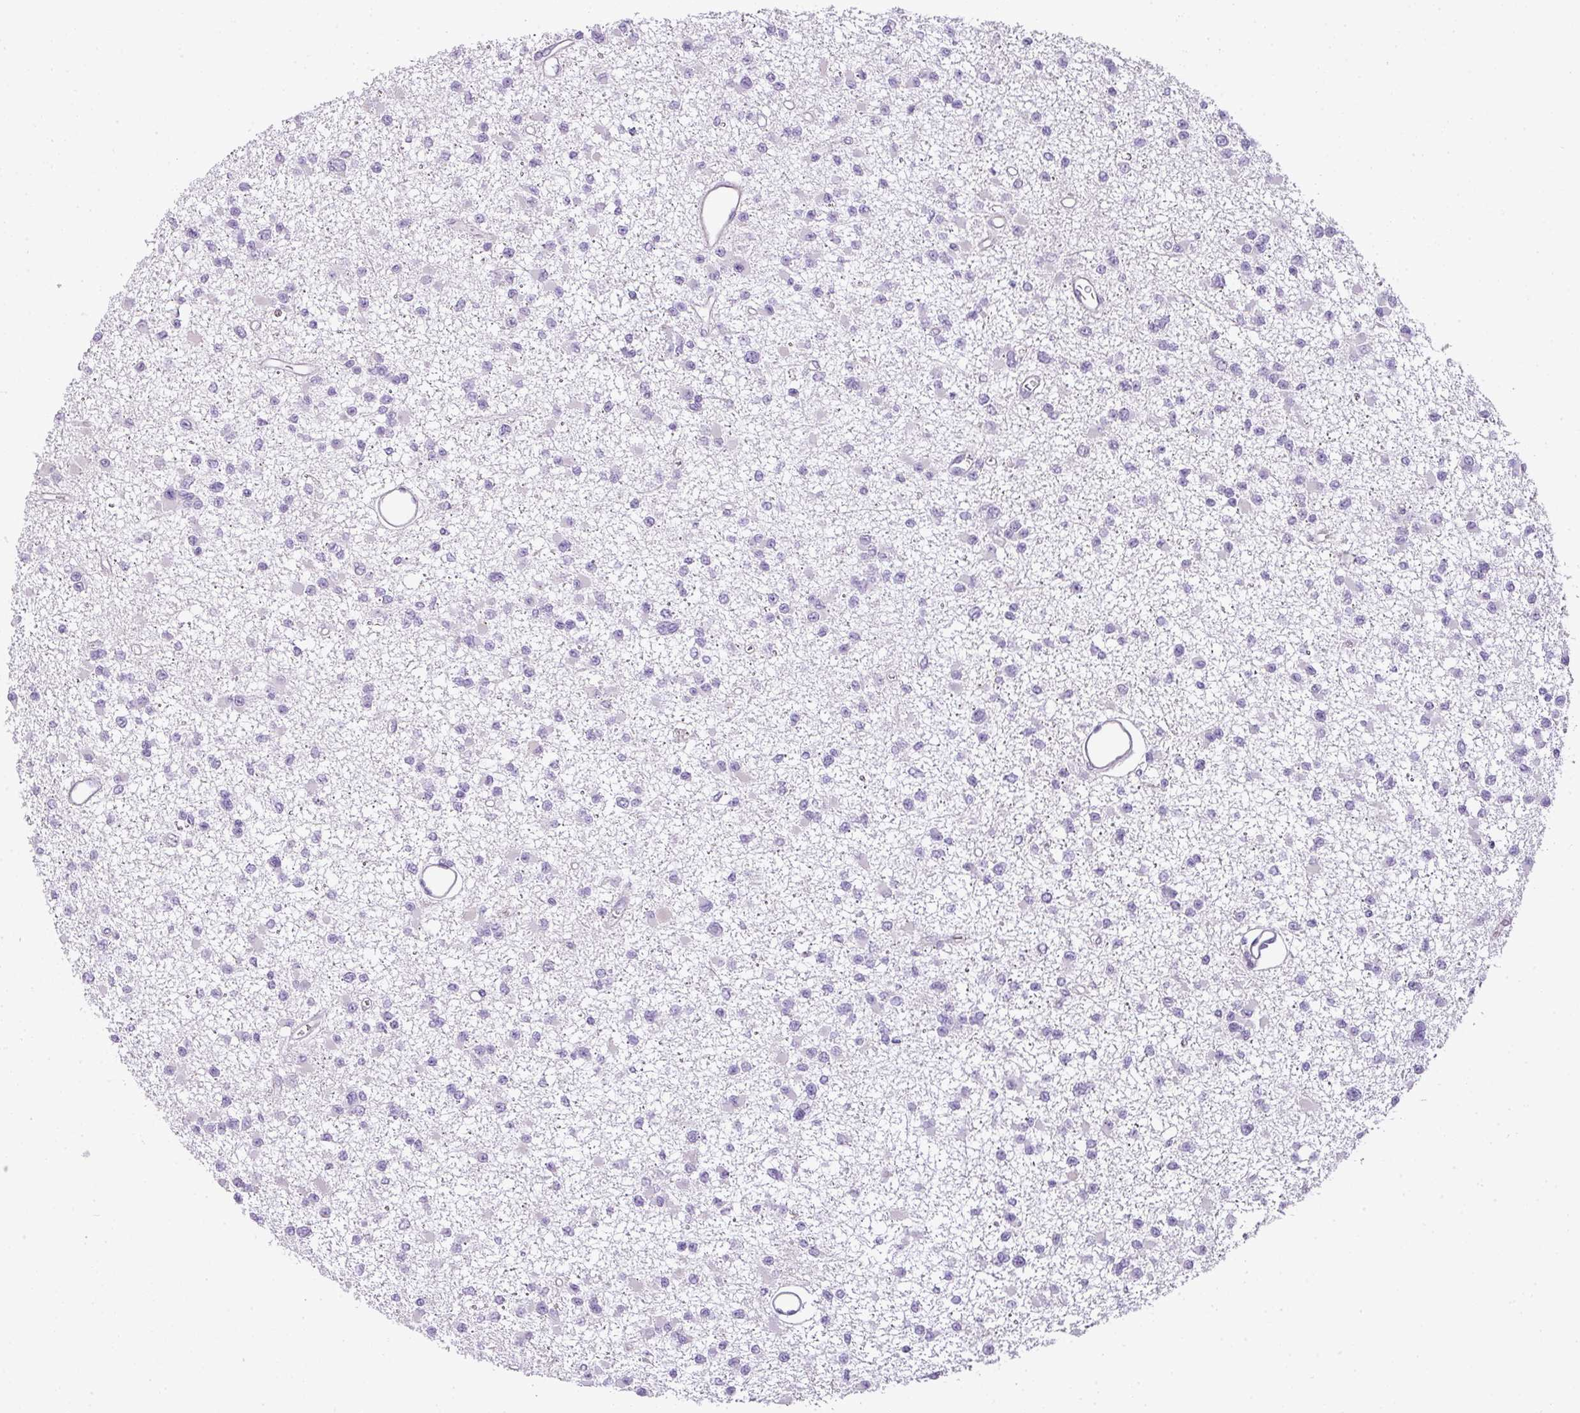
{"staining": {"intensity": "negative", "quantity": "none", "location": "none"}, "tissue": "glioma", "cell_type": "Tumor cells", "image_type": "cancer", "snomed": [{"axis": "morphology", "description": "Glioma, malignant, Low grade"}, {"axis": "topography", "description": "Brain"}], "caption": "Tumor cells are negative for brown protein staining in glioma.", "gene": "RAX2", "patient": {"sex": "female", "age": 22}}